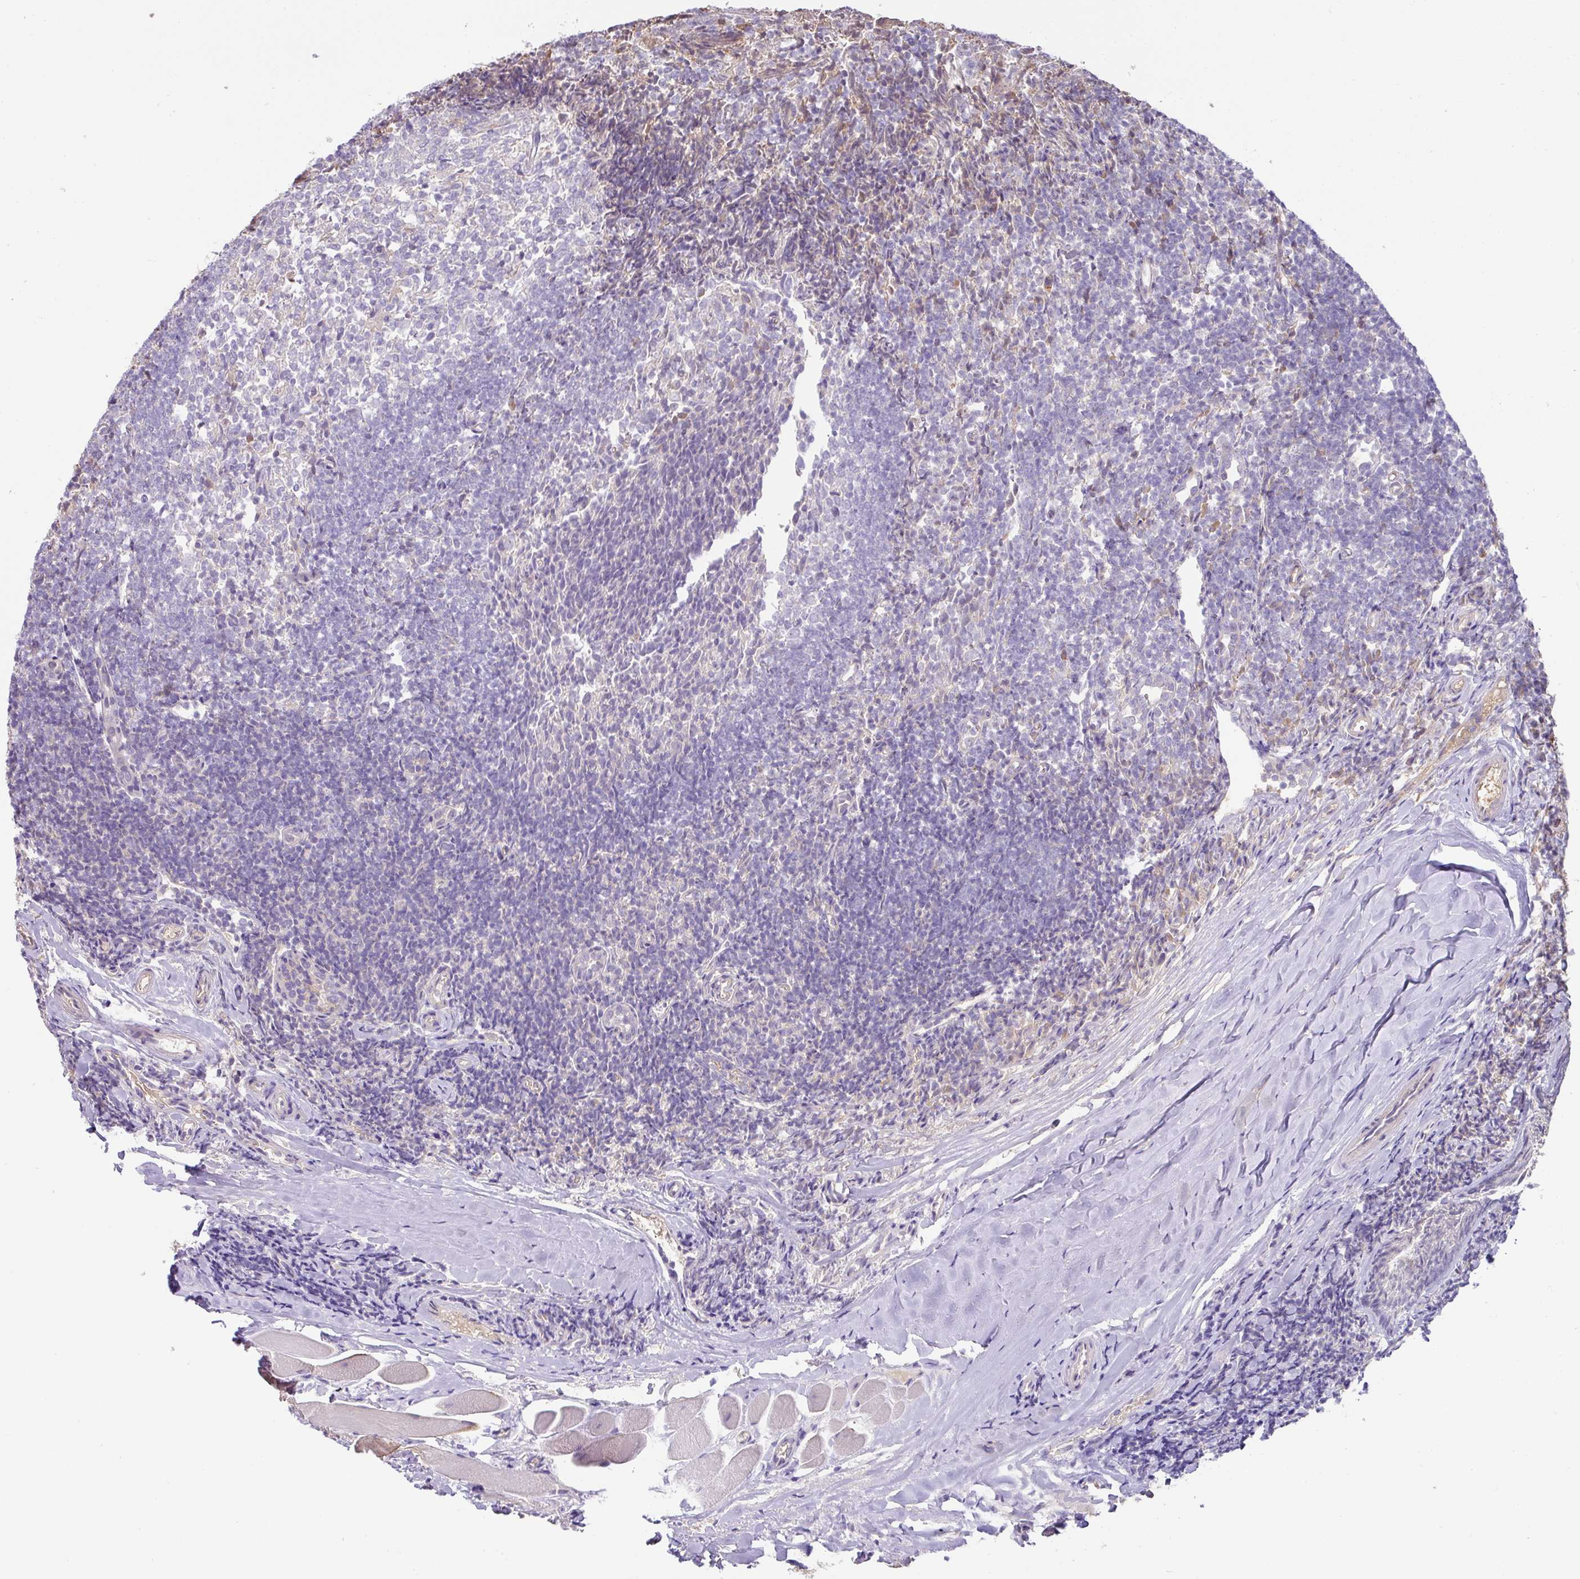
{"staining": {"intensity": "strong", "quantity": "<25%", "location": "cytoplasmic/membranous"}, "tissue": "tonsil", "cell_type": "Germinal center cells", "image_type": "normal", "snomed": [{"axis": "morphology", "description": "Normal tissue, NOS"}, {"axis": "topography", "description": "Tonsil"}], "caption": "A brown stain highlights strong cytoplasmic/membranous expression of a protein in germinal center cells of normal tonsil.", "gene": "GCNT7", "patient": {"sex": "female", "age": 10}}